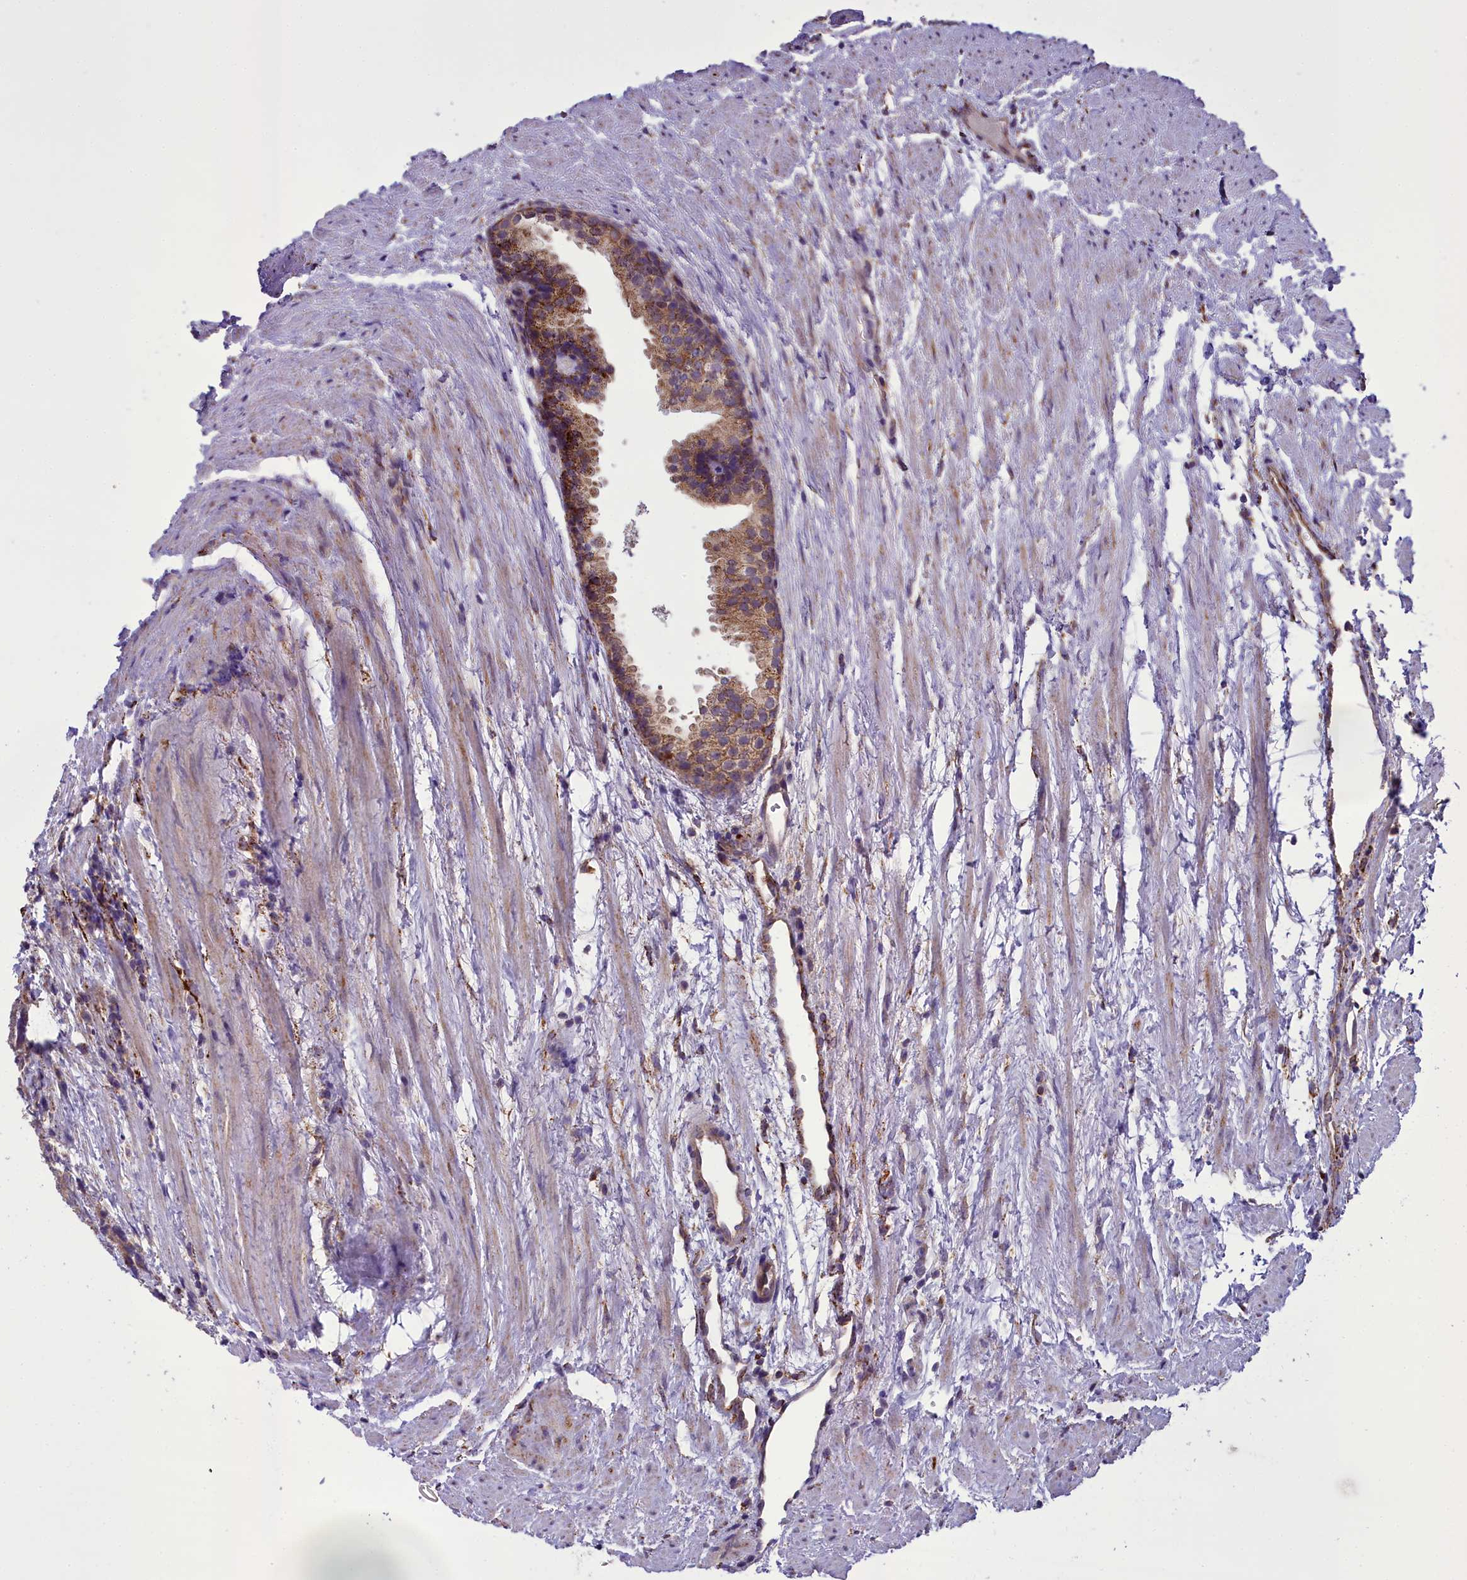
{"staining": {"intensity": "moderate", "quantity": ">75%", "location": "cytoplasmic/membranous"}, "tissue": "prostate cancer", "cell_type": "Tumor cells", "image_type": "cancer", "snomed": [{"axis": "morphology", "description": "Adenocarcinoma, High grade"}, {"axis": "topography", "description": "Prostate"}], "caption": "About >75% of tumor cells in human high-grade adenocarcinoma (prostate) exhibit moderate cytoplasmic/membranous protein positivity as visualized by brown immunohistochemical staining.", "gene": "TBC1D24", "patient": {"sex": "male", "age": 62}}